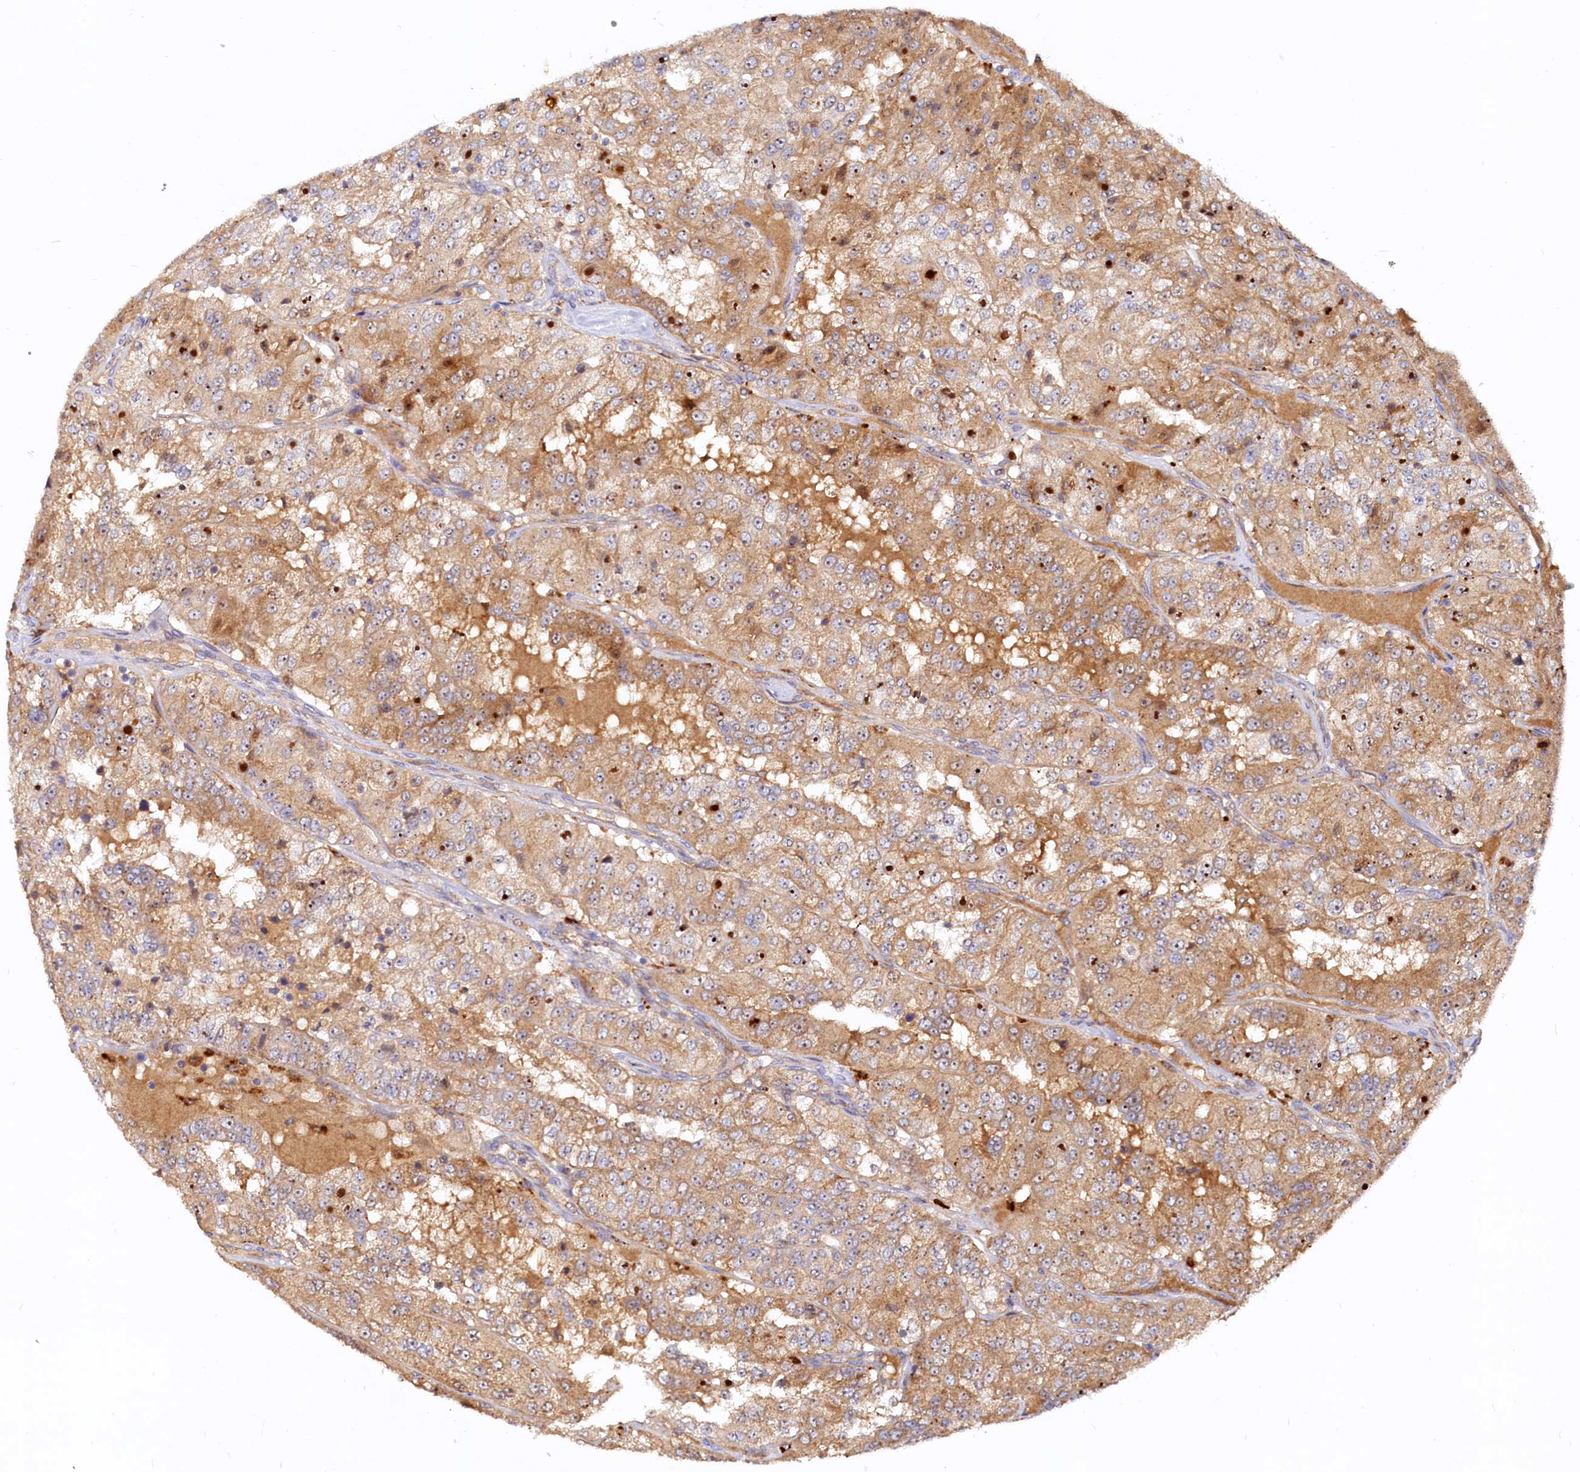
{"staining": {"intensity": "moderate", "quantity": ">75%", "location": "cytoplasmic/membranous,nuclear"}, "tissue": "renal cancer", "cell_type": "Tumor cells", "image_type": "cancer", "snomed": [{"axis": "morphology", "description": "Adenocarcinoma, NOS"}, {"axis": "topography", "description": "Kidney"}], "caption": "About >75% of tumor cells in renal cancer (adenocarcinoma) demonstrate moderate cytoplasmic/membranous and nuclear protein staining as visualized by brown immunohistochemical staining.", "gene": "RGS7BP", "patient": {"sex": "female", "age": 63}}